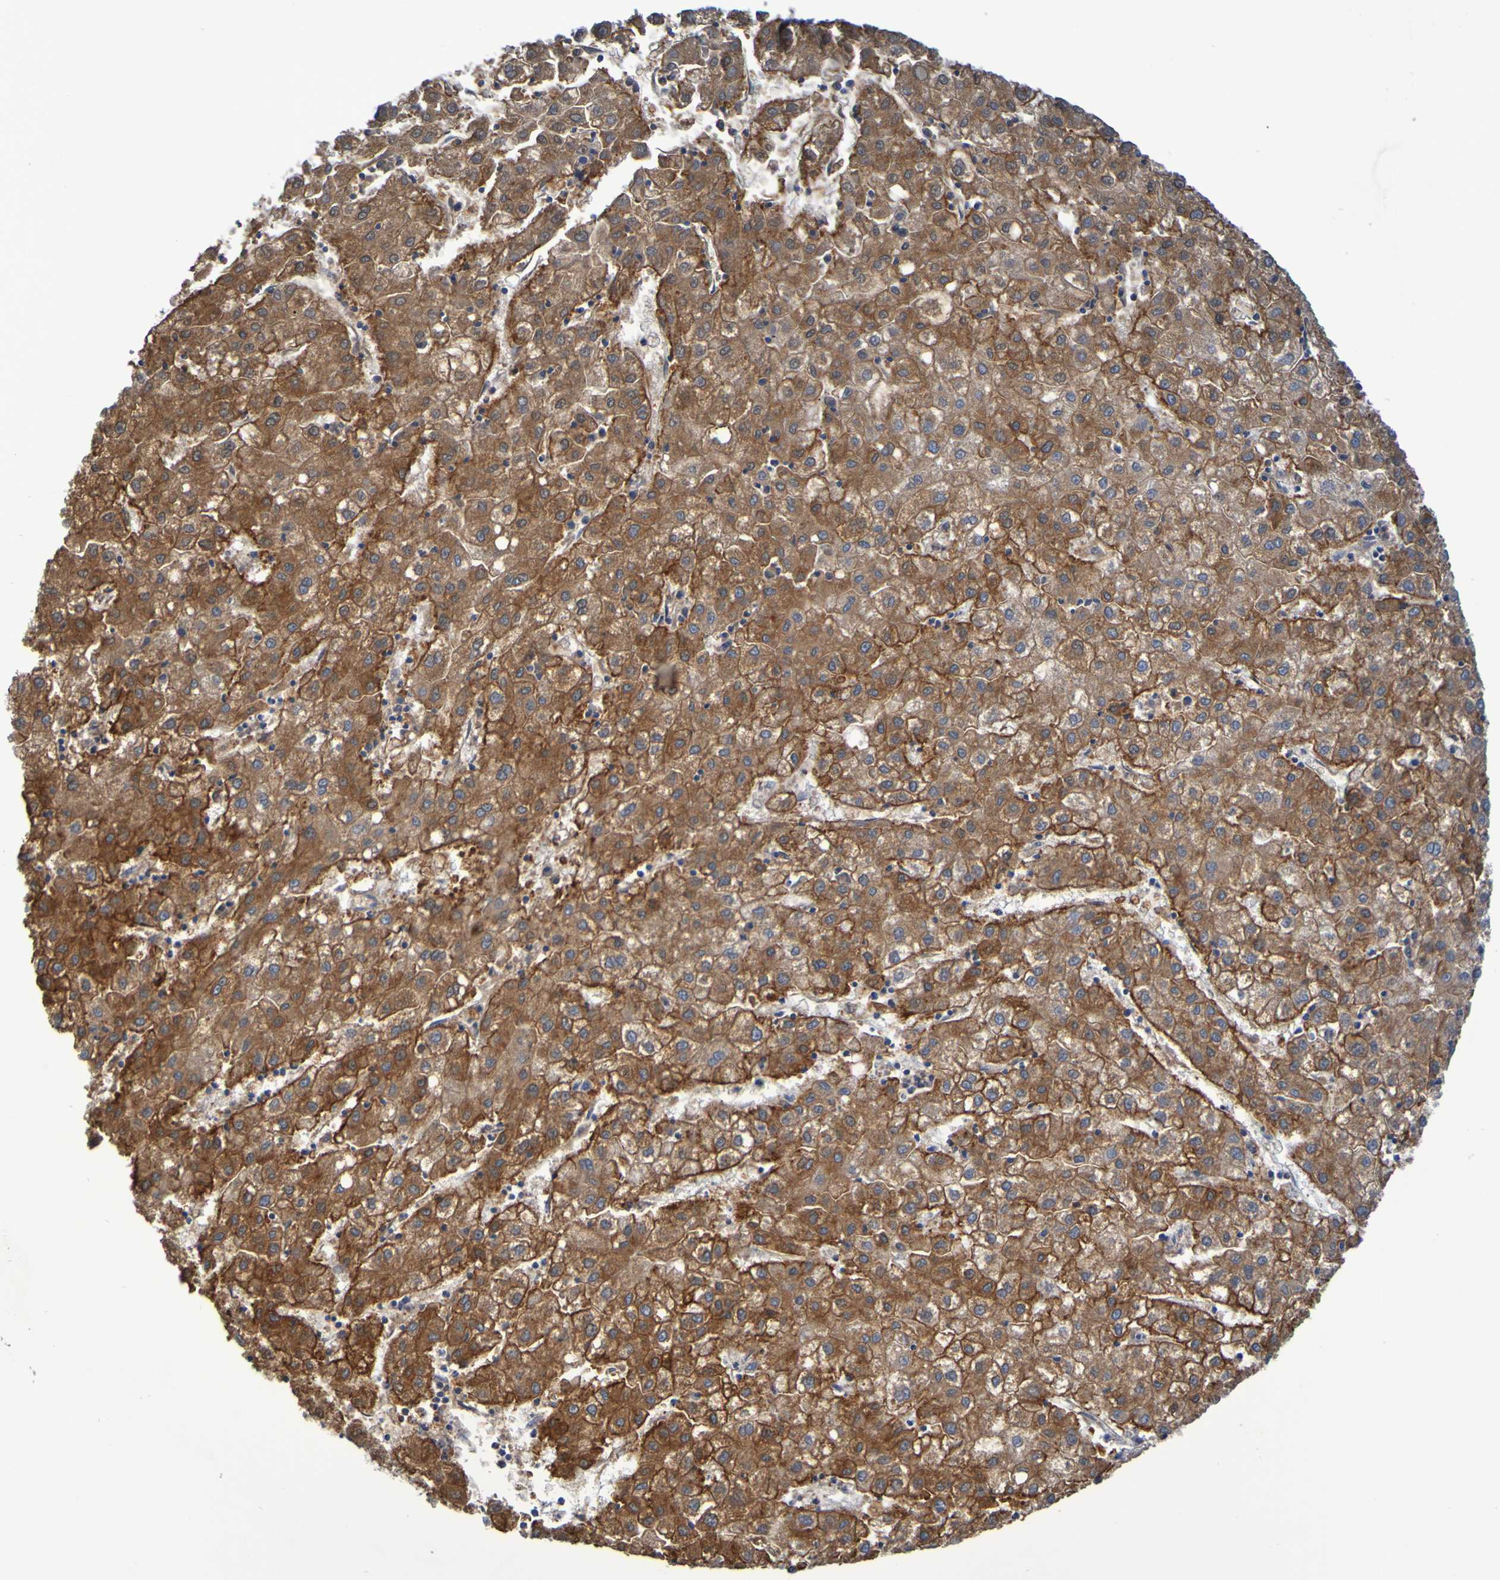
{"staining": {"intensity": "strong", "quantity": ">75%", "location": "cytoplasmic/membranous"}, "tissue": "liver cancer", "cell_type": "Tumor cells", "image_type": "cancer", "snomed": [{"axis": "morphology", "description": "Carcinoma, Hepatocellular, NOS"}, {"axis": "topography", "description": "Liver"}], "caption": "DAB immunohistochemical staining of human liver hepatocellular carcinoma shows strong cytoplasmic/membranous protein staining in approximately >75% of tumor cells.", "gene": "GAB3", "patient": {"sex": "male", "age": 72}}